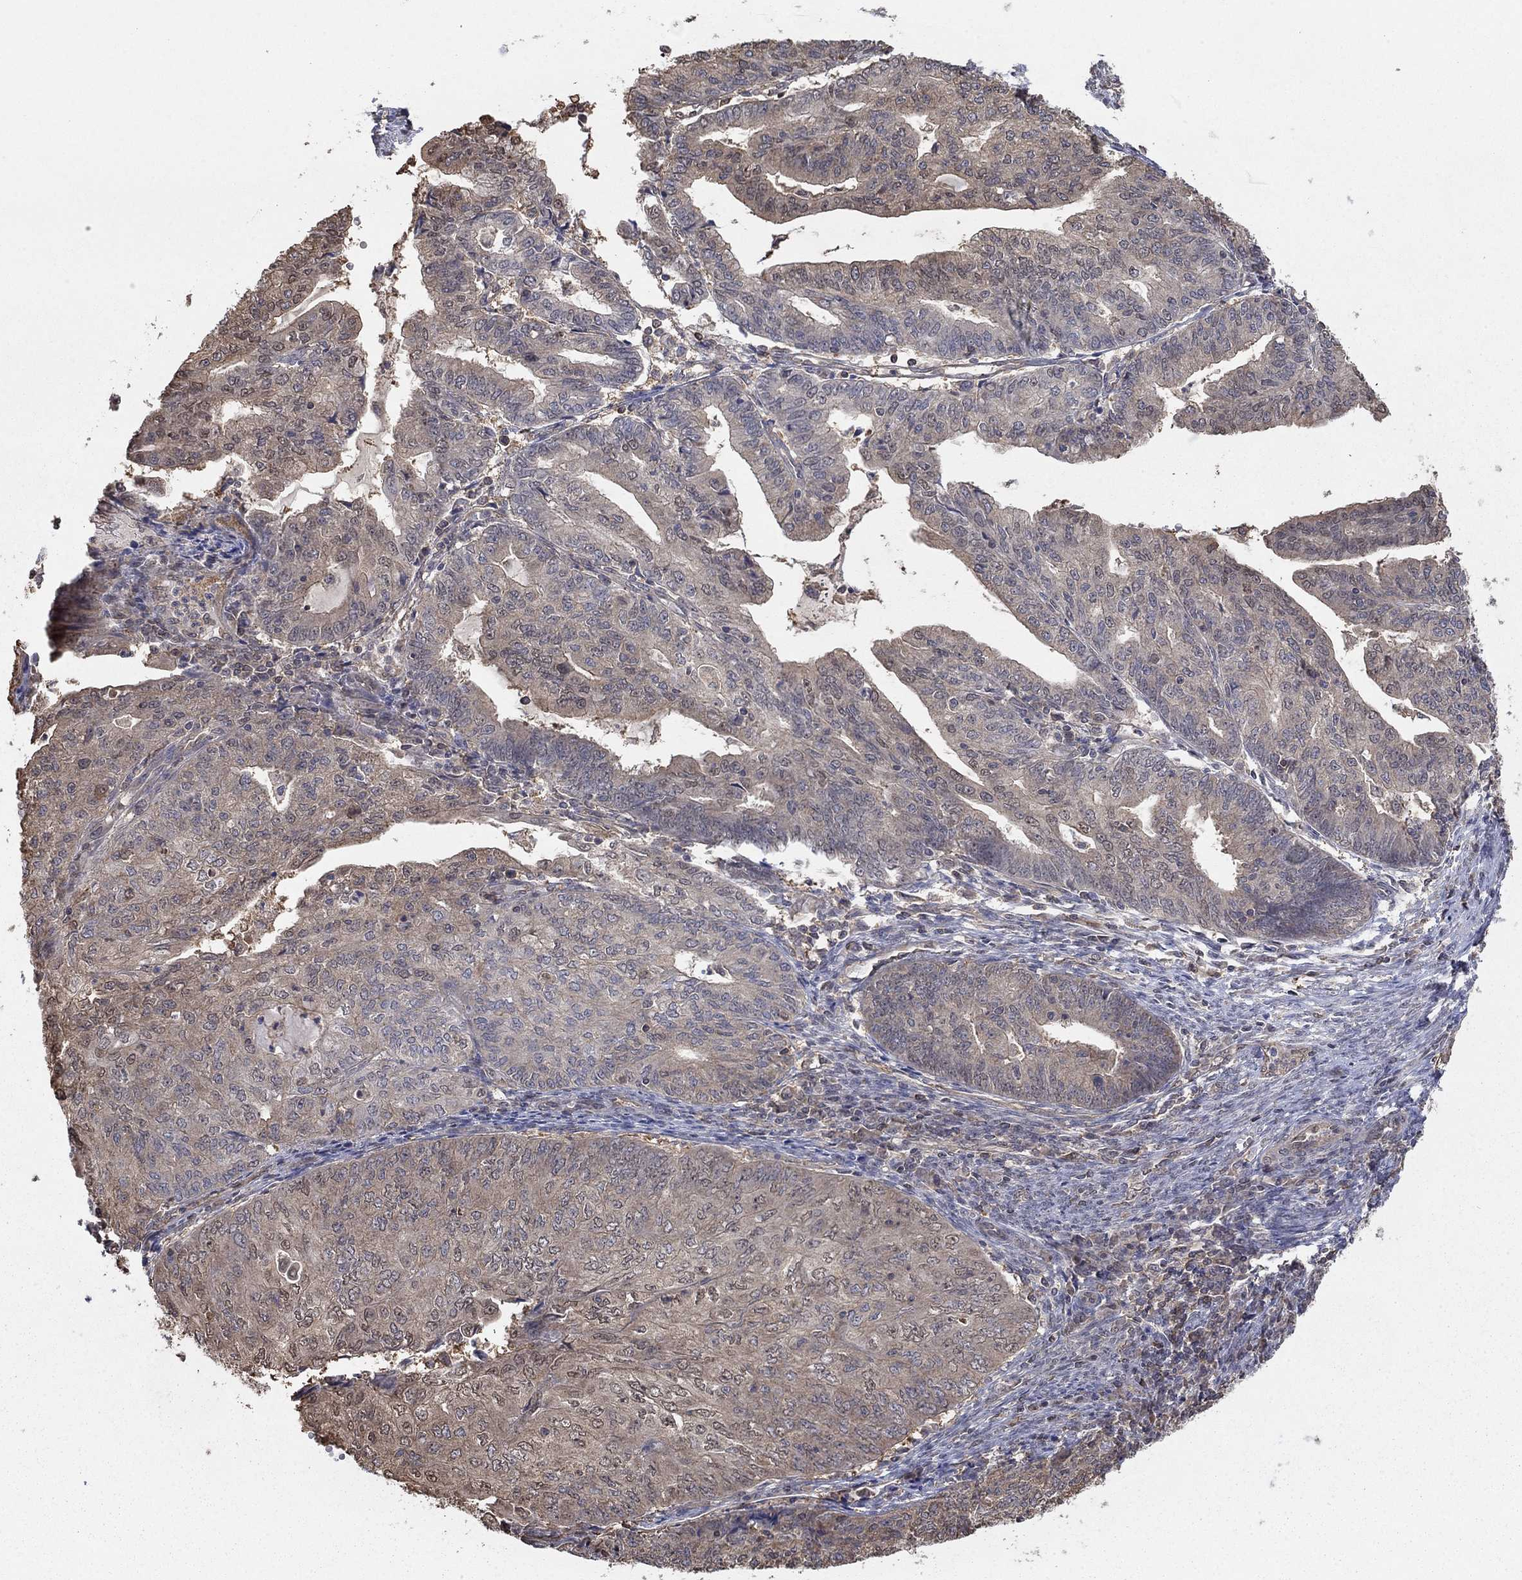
{"staining": {"intensity": "weak", "quantity": "25%-75%", "location": "cytoplasmic/membranous"}, "tissue": "endometrial cancer", "cell_type": "Tumor cells", "image_type": "cancer", "snomed": [{"axis": "morphology", "description": "Adenocarcinoma, NOS"}, {"axis": "topography", "description": "Endometrium"}], "caption": "Immunohistochemistry (IHC) of endometrial cancer reveals low levels of weak cytoplasmic/membranous staining in about 25%-75% of tumor cells.", "gene": "RNF114", "patient": {"sex": "female", "age": 82}}